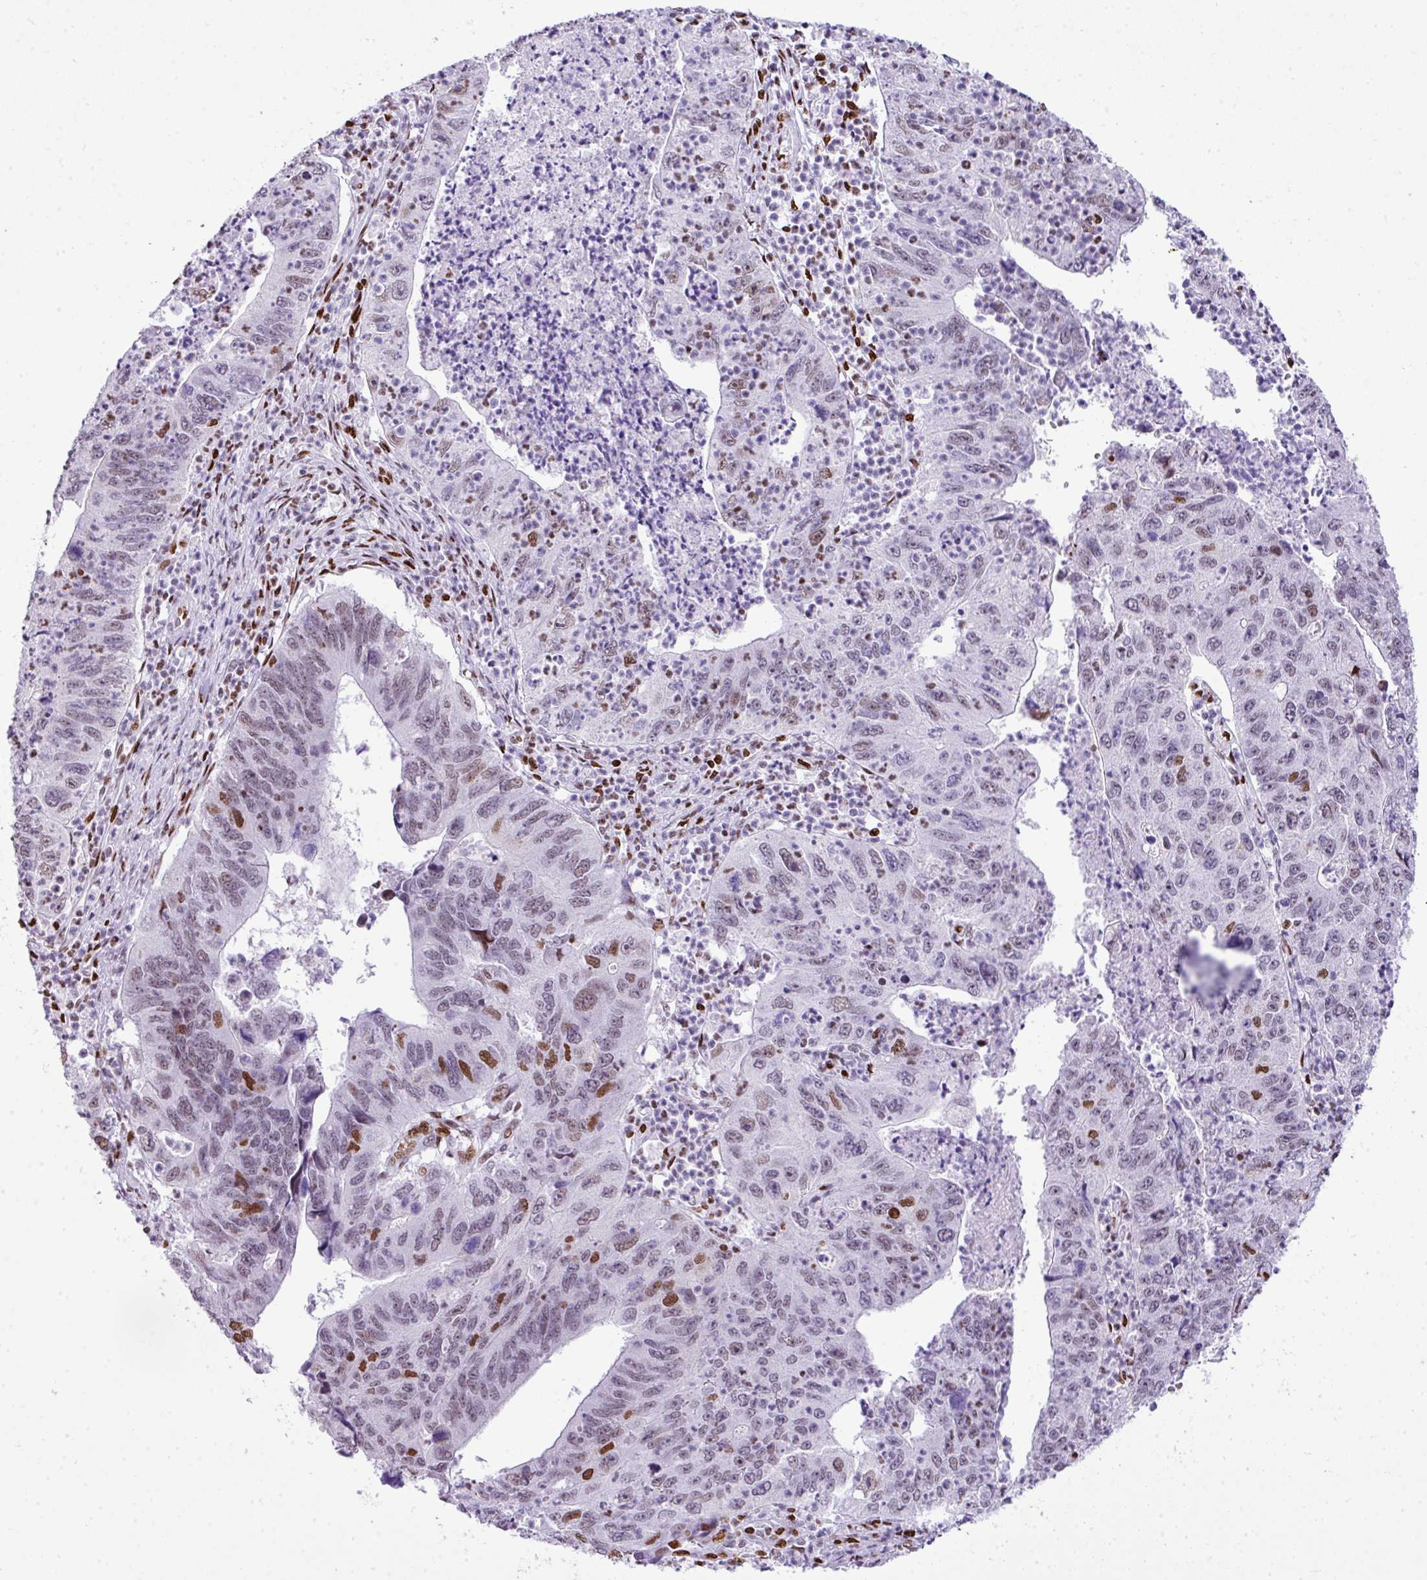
{"staining": {"intensity": "moderate", "quantity": "<25%", "location": "nuclear"}, "tissue": "stomach cancer", "cell_type": "Tumor cells", "image_type": "cancer", "snomed": [{"axis": "morphology", "description": "Adenocarcinoma, NOS"}, {"axis": "topography", "description": "Stomach"}], "caption": "The micrograph demonstrates immunohistochemical staining of stomach cancer. There is moderate nuclear positivity is identified in about <25% of tumor cells.", "gene": "RARG", "patient": {"sex": "male", "age": 59}}